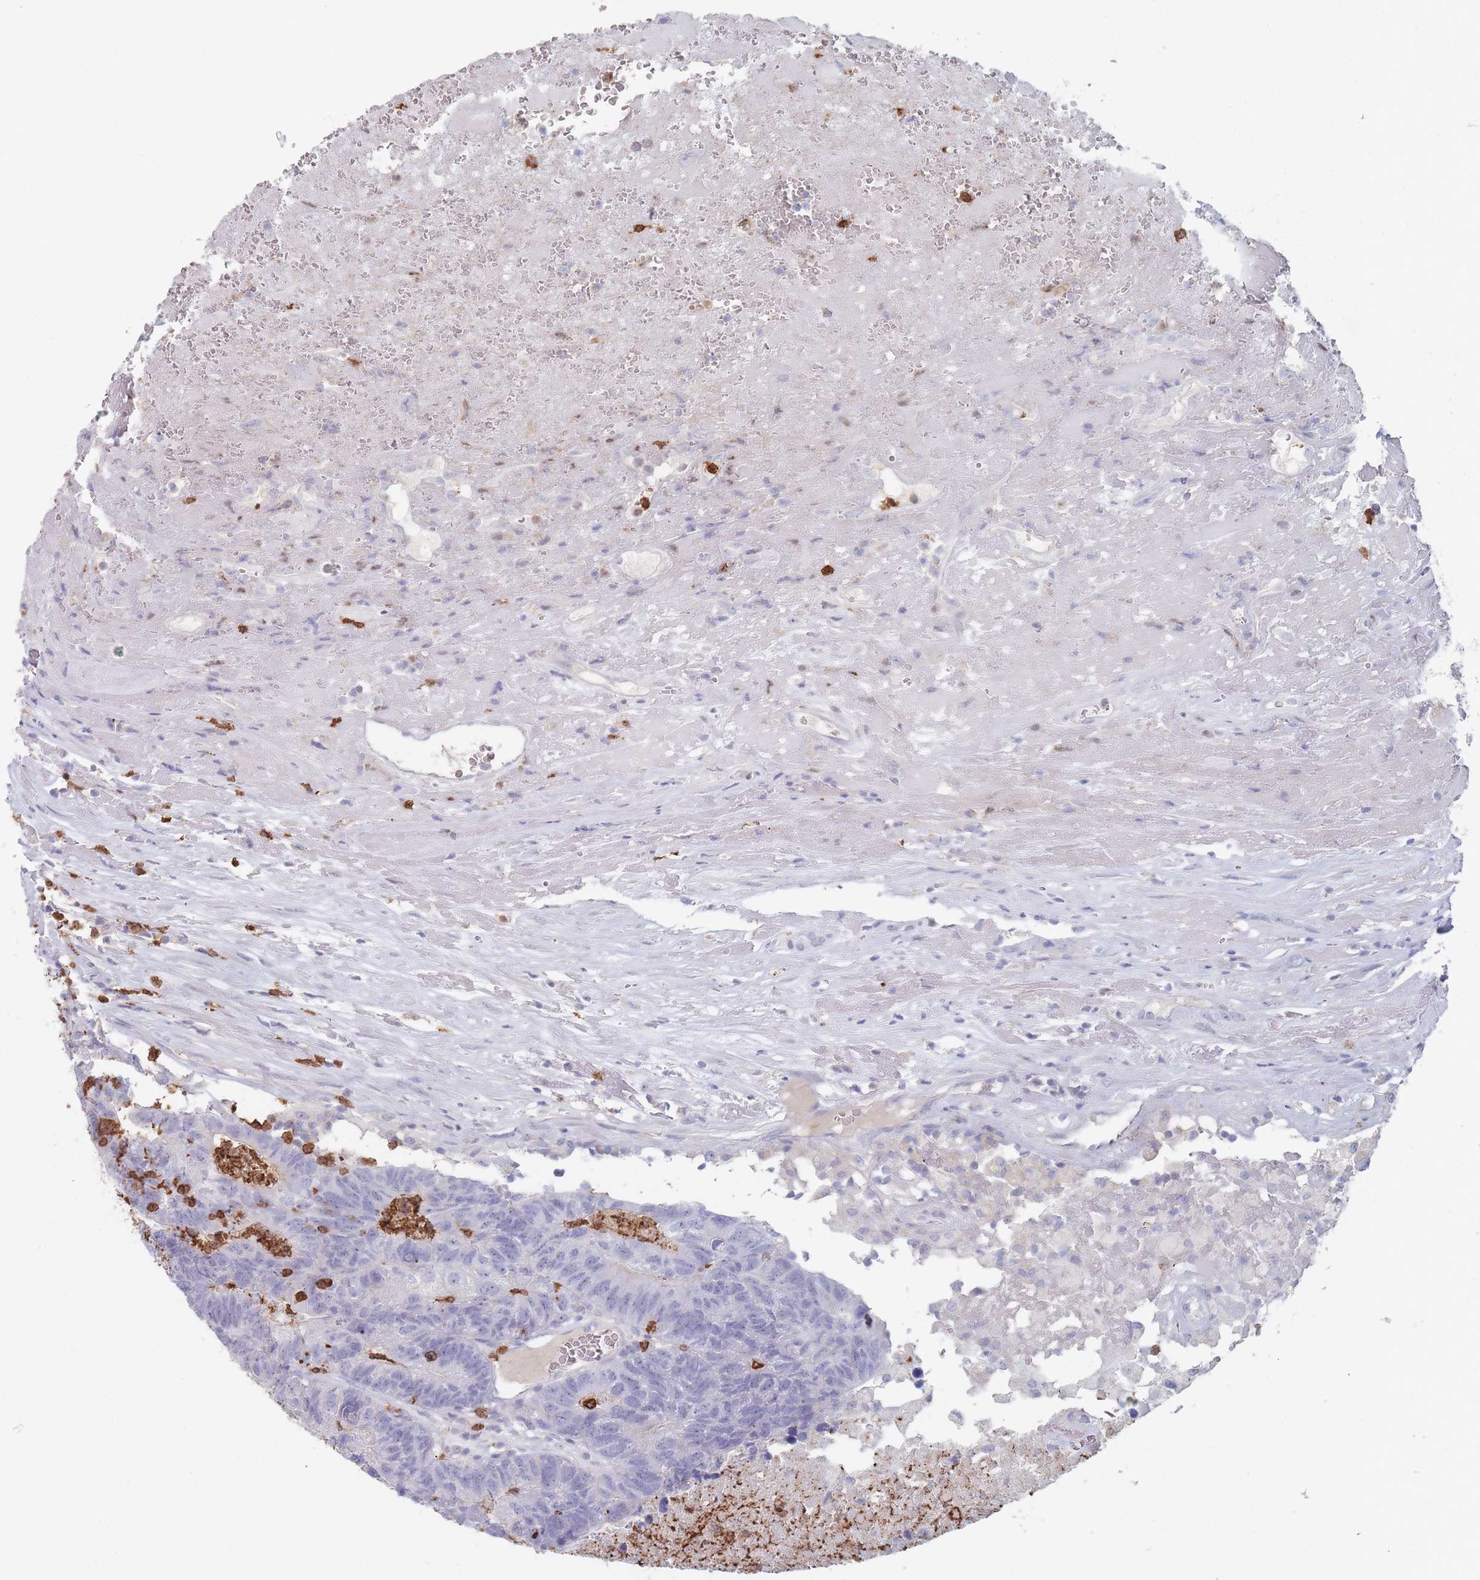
{"staining": {"intensity": "negative", "quantity": "none", "location": "none"}, "tissue": "colorectal cancer", "cell_type": "Tumor cells", "image_type": "cancer", "snomed": [{"axis": "morphology", "description": "Adenocarcinoma, NOS"}, {"axis": "topography", "description": "Colon"}], "caption": "The IHC micrograph has no significant staining in tumor cells of colorectal adenocarcinoma tissue.", "gene": "ATP1A3", "patient": {"sex": "female", "age": 48}}